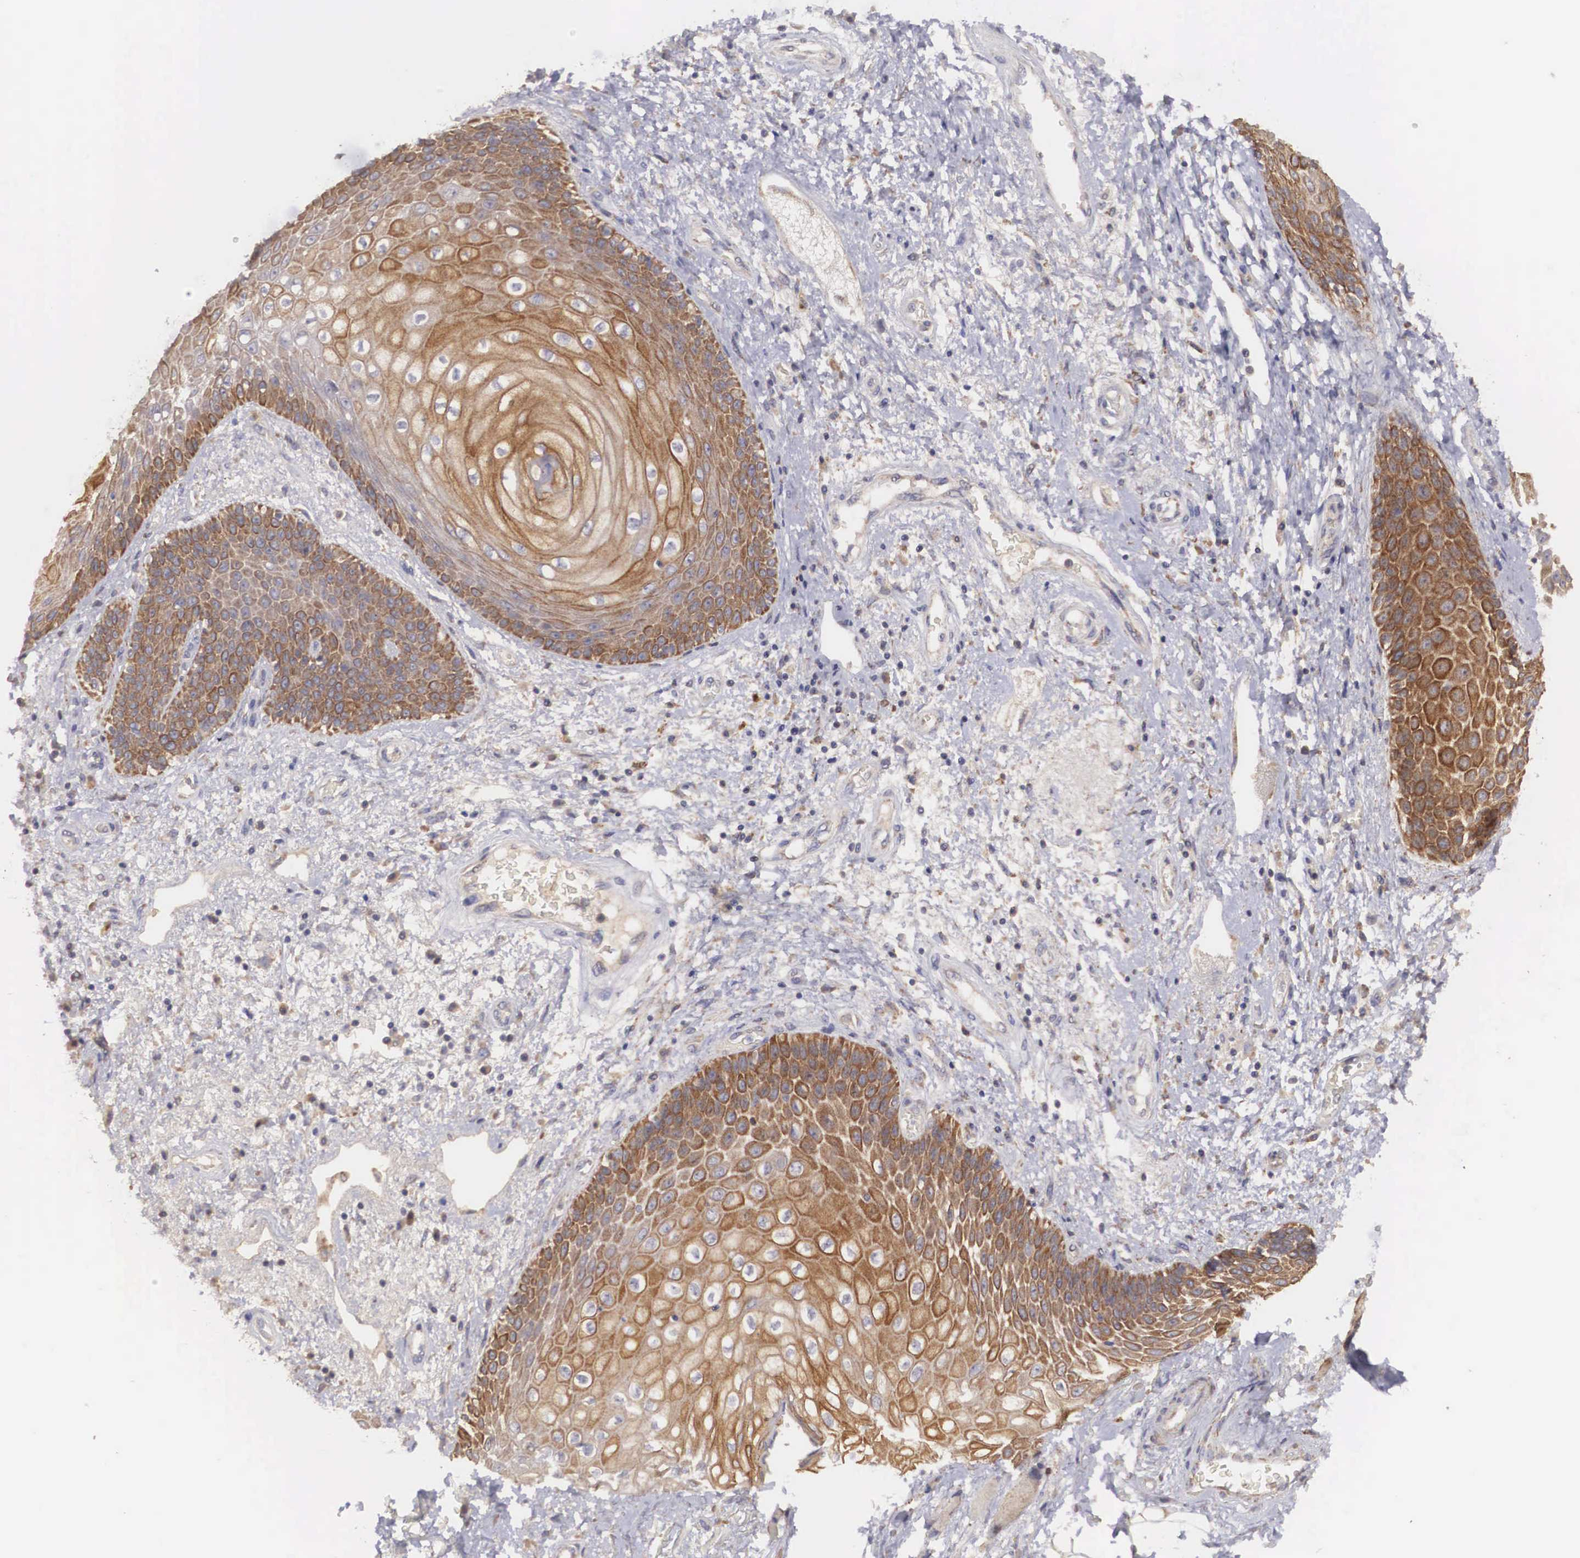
{"staining": {"intensity": "moderate", "quantity": ">75%", "location": "cytoplasmic/membranous"}, "tissue": "skin", "cell_type": "Epidermal cells", "image_type": "normal", "snomed": [{"axis": "morphology", "description": "Normal tissue, NOS"}, {"axis": "topography", "description": "Anal"}], "caption": "DAB (3,3'-diaminobenzidine) immunohistochemical staining of benign skin exhibits moderate cytoplasmic/membranous protein expression in about >75% of epidermal cells.", "gene": "NREP", "patient": {"sex": "female", "age": 46}}